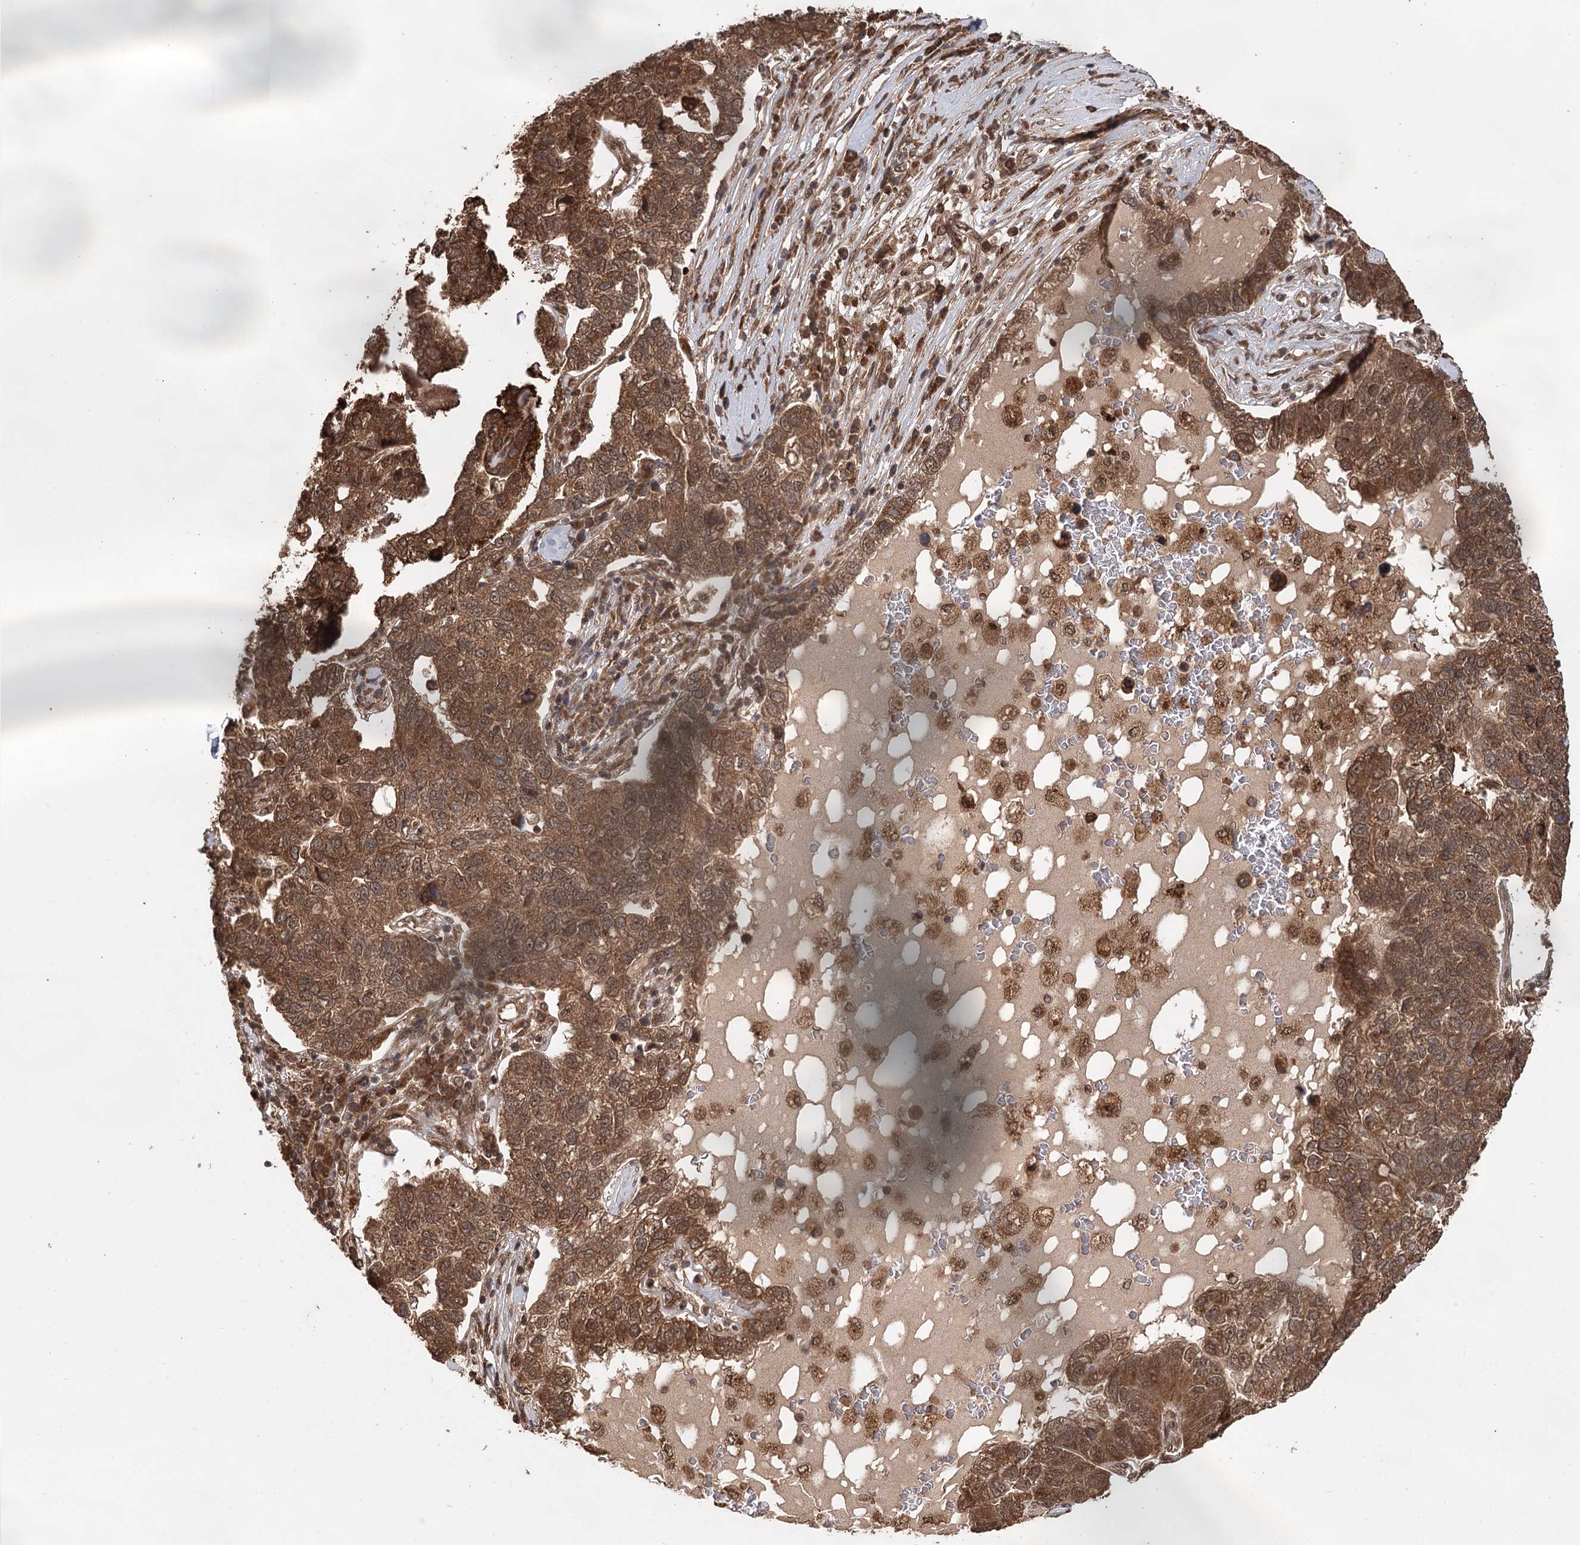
{"staining": {"intensity": "moderate", "quantity": ">75%", "location": "cytoplasmic/membranous,nuclear"}, "tissue": "pancreatic cancer", "cell_type": "Tumor cells", "image_type": "cancer", "snomed": [{"axis": "morphology", "description": "Adenocarcinoma, NOS"}, {"axis": "topography", "description": "Pancreas"}], "caption": "There is medium levels of moderate cytoplasmic/membranous and nuclear expression in tumor cells of pancreatic cancer (adenocarcinoma), as demonstrated by immunohistochemical staining (brown color).", "gene": "N6AMT1", "patient": {"sex": "female", "age": 61}}